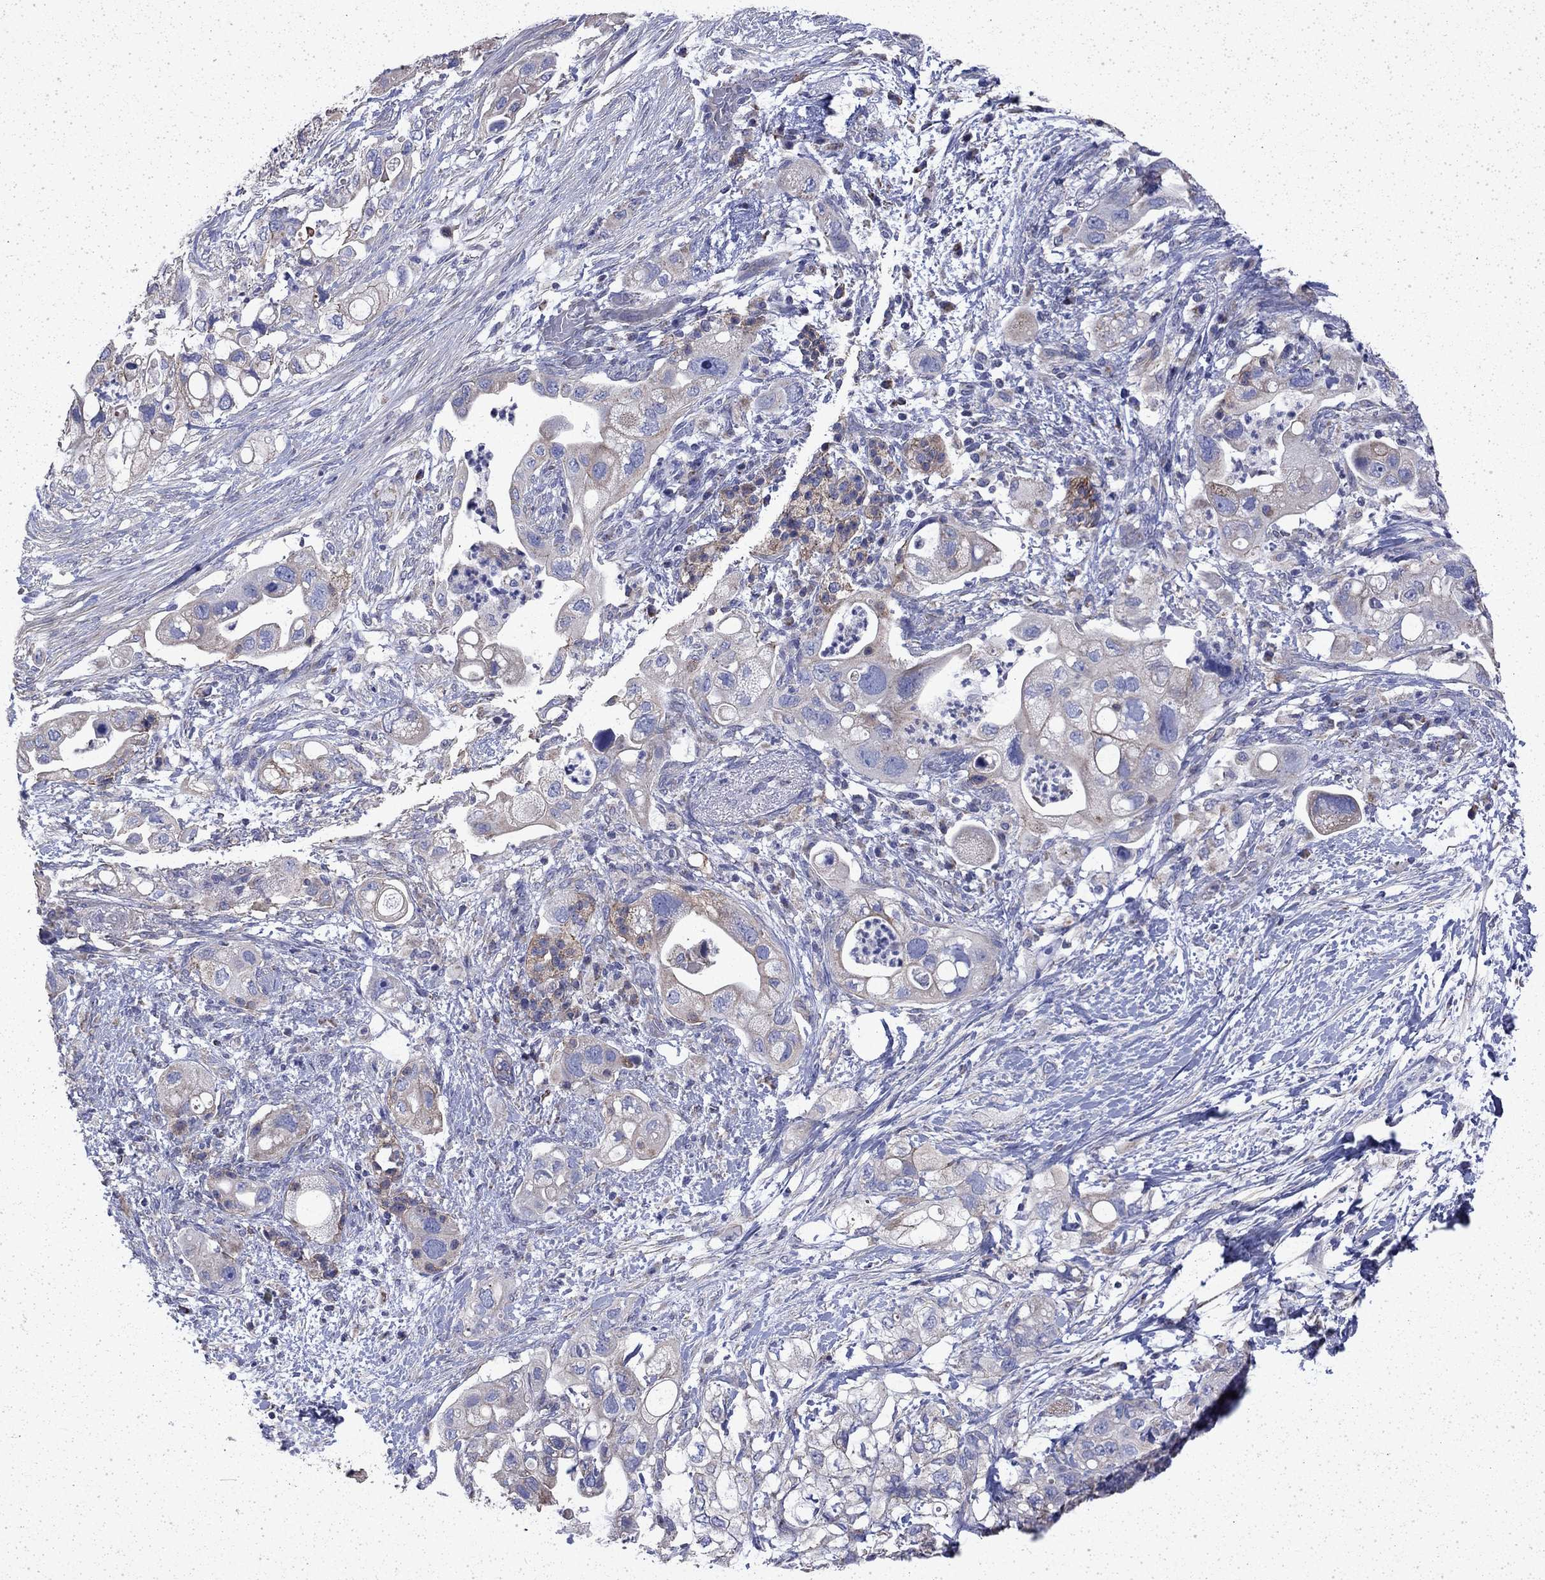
{"staining": {"intensity": "weak", "quantity": "<25%", "location": "cytoplasmic/membranous"}, "tissue": "pancreatic cancer", "cell_type": "Tumor cells", "image_type": "cancer", "snomed": [{"axis": "morphology", "description": "Adenocarcinoma, NOS"}, {"axis": "topography", "description": "Pancreas"}], "caption": "The photomicrograph exhibits no staining of tumor cells in pancreatic adenocarcinoma.", "gene": "DTNA", "patient": {"sex": "female", "age": 72}}